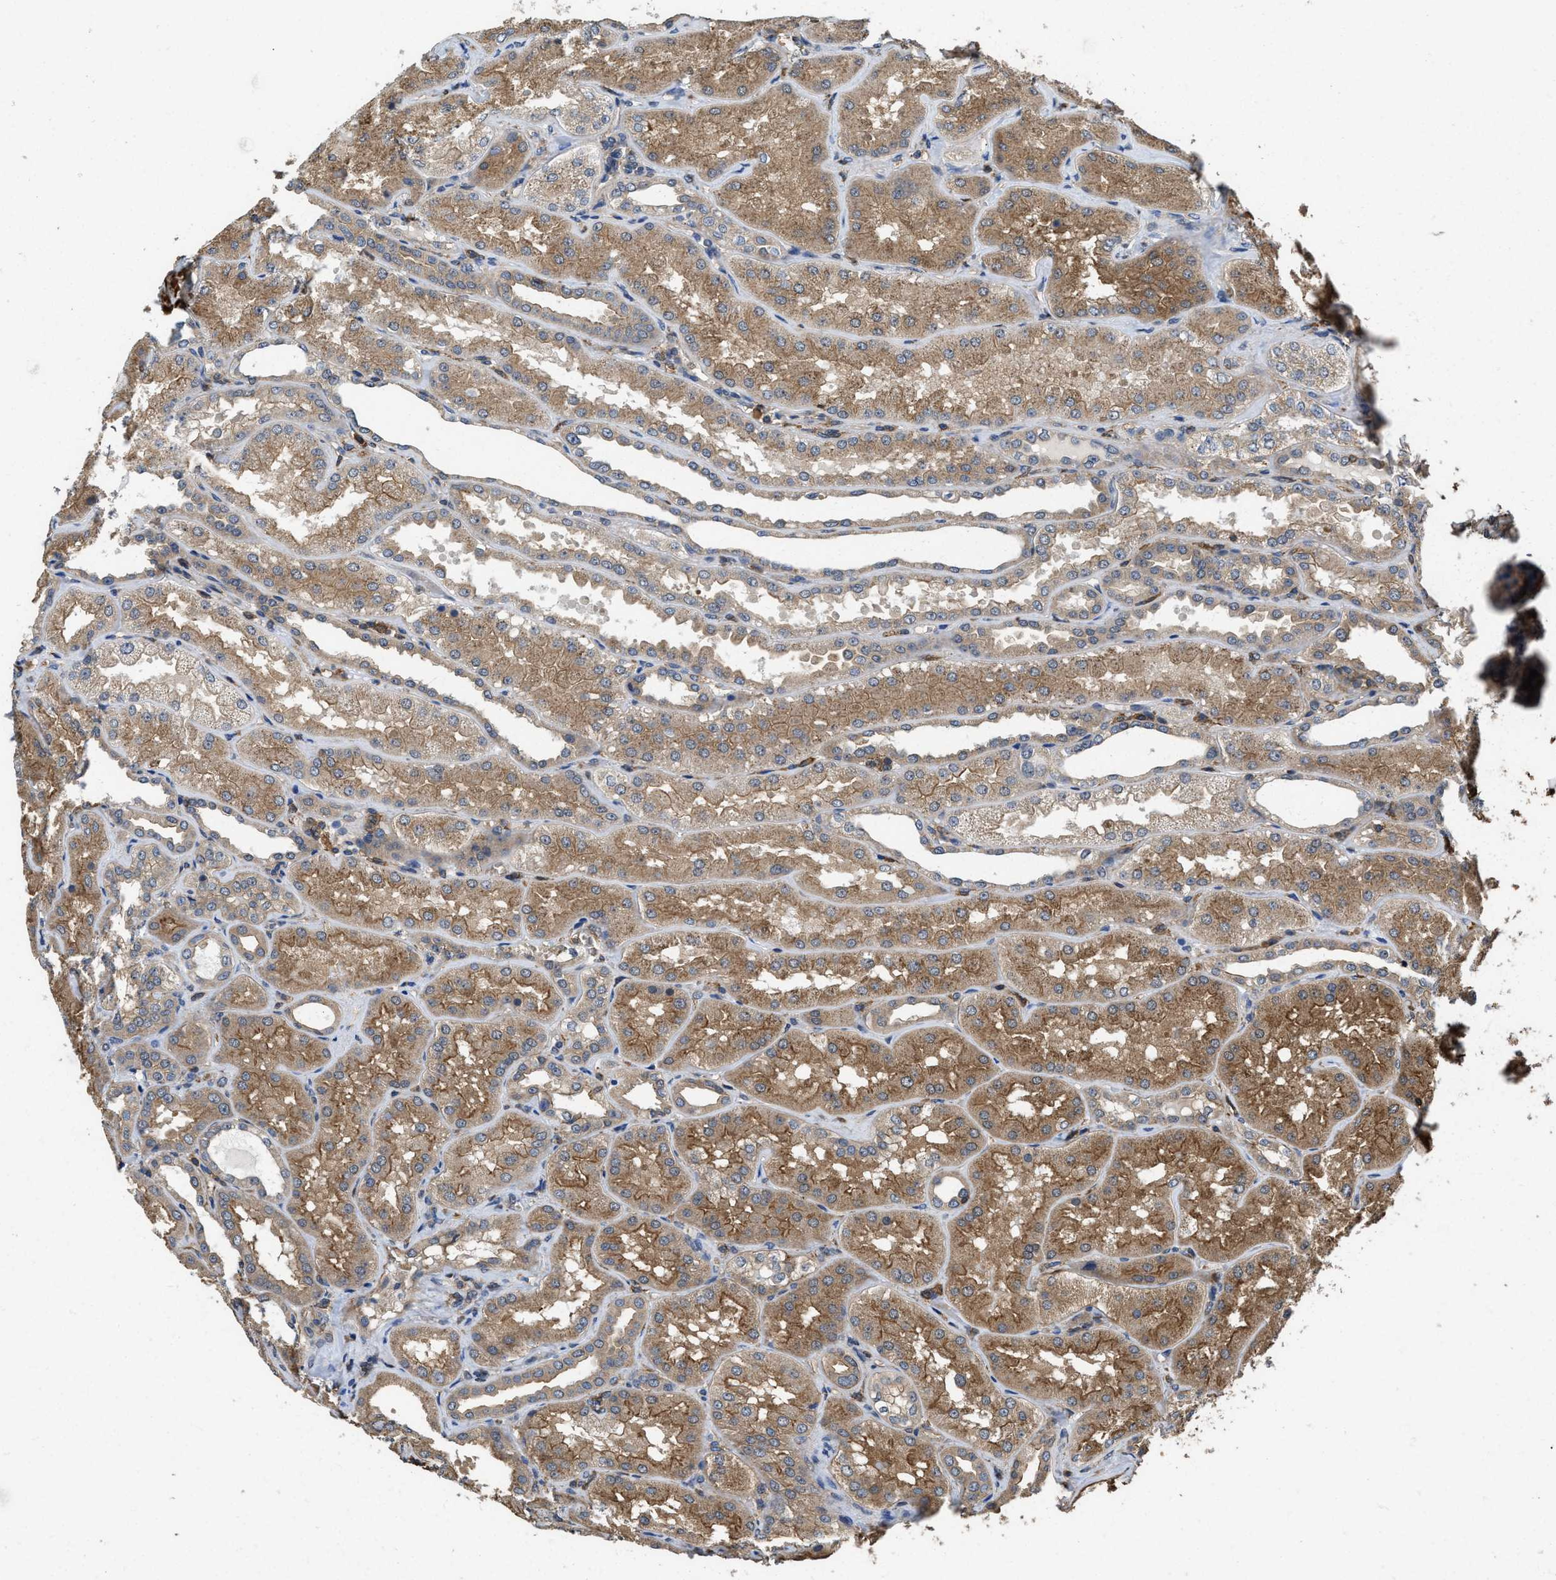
{"staining": {"intensity": "negative", "quantity": "none", "location": "none"}, "tissue": "kidney", "cell_type": "Cells in glomeruli", "image_type": "normal", "snomed": [{"axis": "morphology", "description": "Normal tissue, NOS"}, {"axis": "topography", "description": "Kidney"}], "caption": "The micrograph exhibits no significant expression in cells in glomeruli of kidney.", "gene": "LINGO2", "patient": {"sex": "female", "age": 56}}